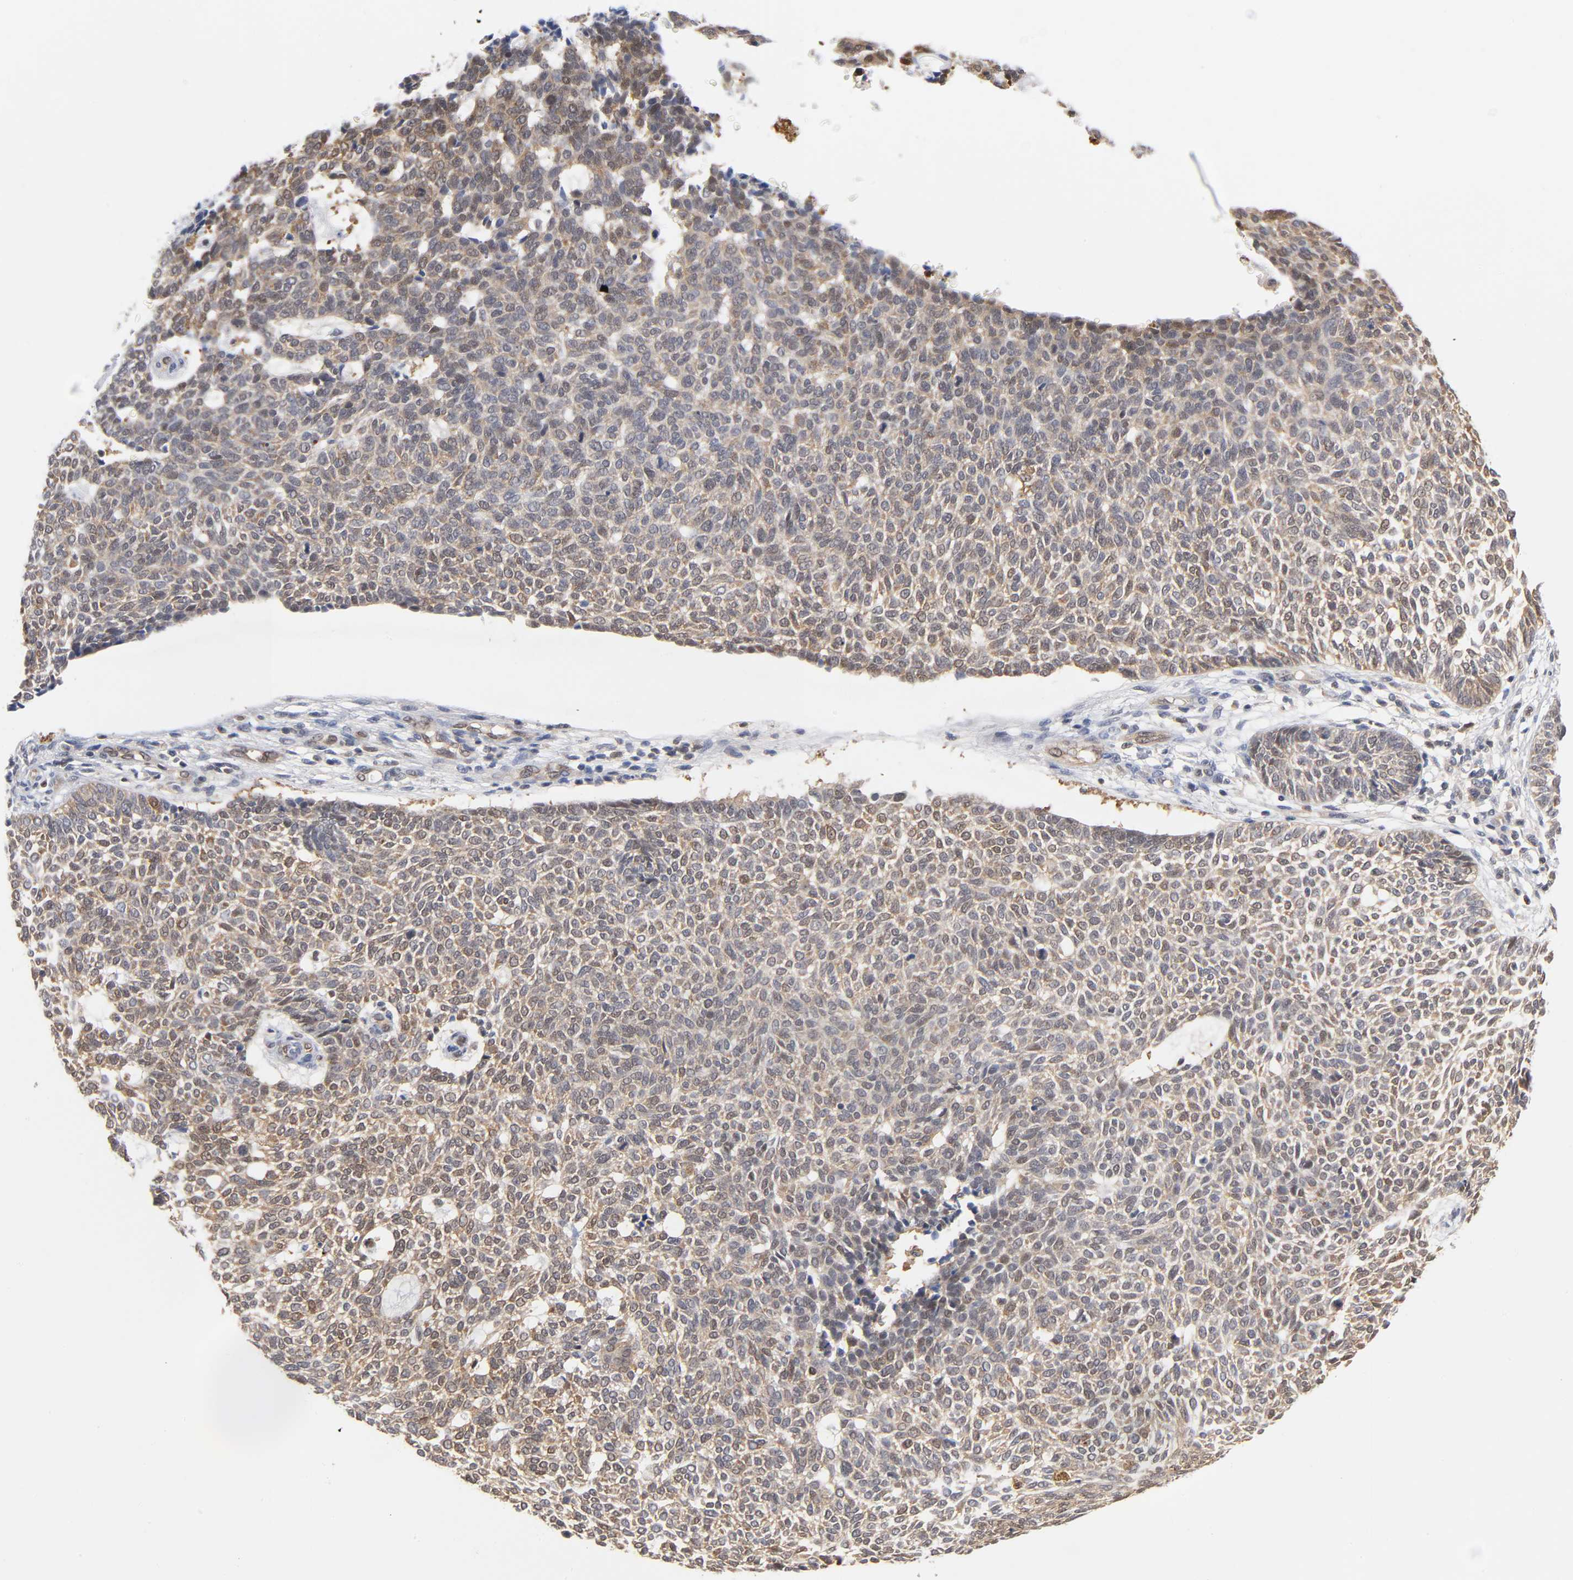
{"staining": {"intensity": "moderate", "quantity": ">75%", "location": "cytoplasmic/membranous"}, "tissue": "skin cancer", "cell_type": "Tumor cells", "image_type": "cancer", "snomed": [{"axis": "morphology", "description": "Normal tissue, NOS"}, {"axis": "morphology", "description": "Basal cell carcinoma"}, {"axis": "topography", "description": "Skin"}], "caption": "DAB immunohistochemical staining of human skin basal cell carcinoma exhibits moderate cytoplasmic/membranous protein staining in about >75% of tumor cells. (IHC, brightfield microscopy, high magnification).", "gene": "DFFB", "patient": {"sex": "male", "age": 87}}